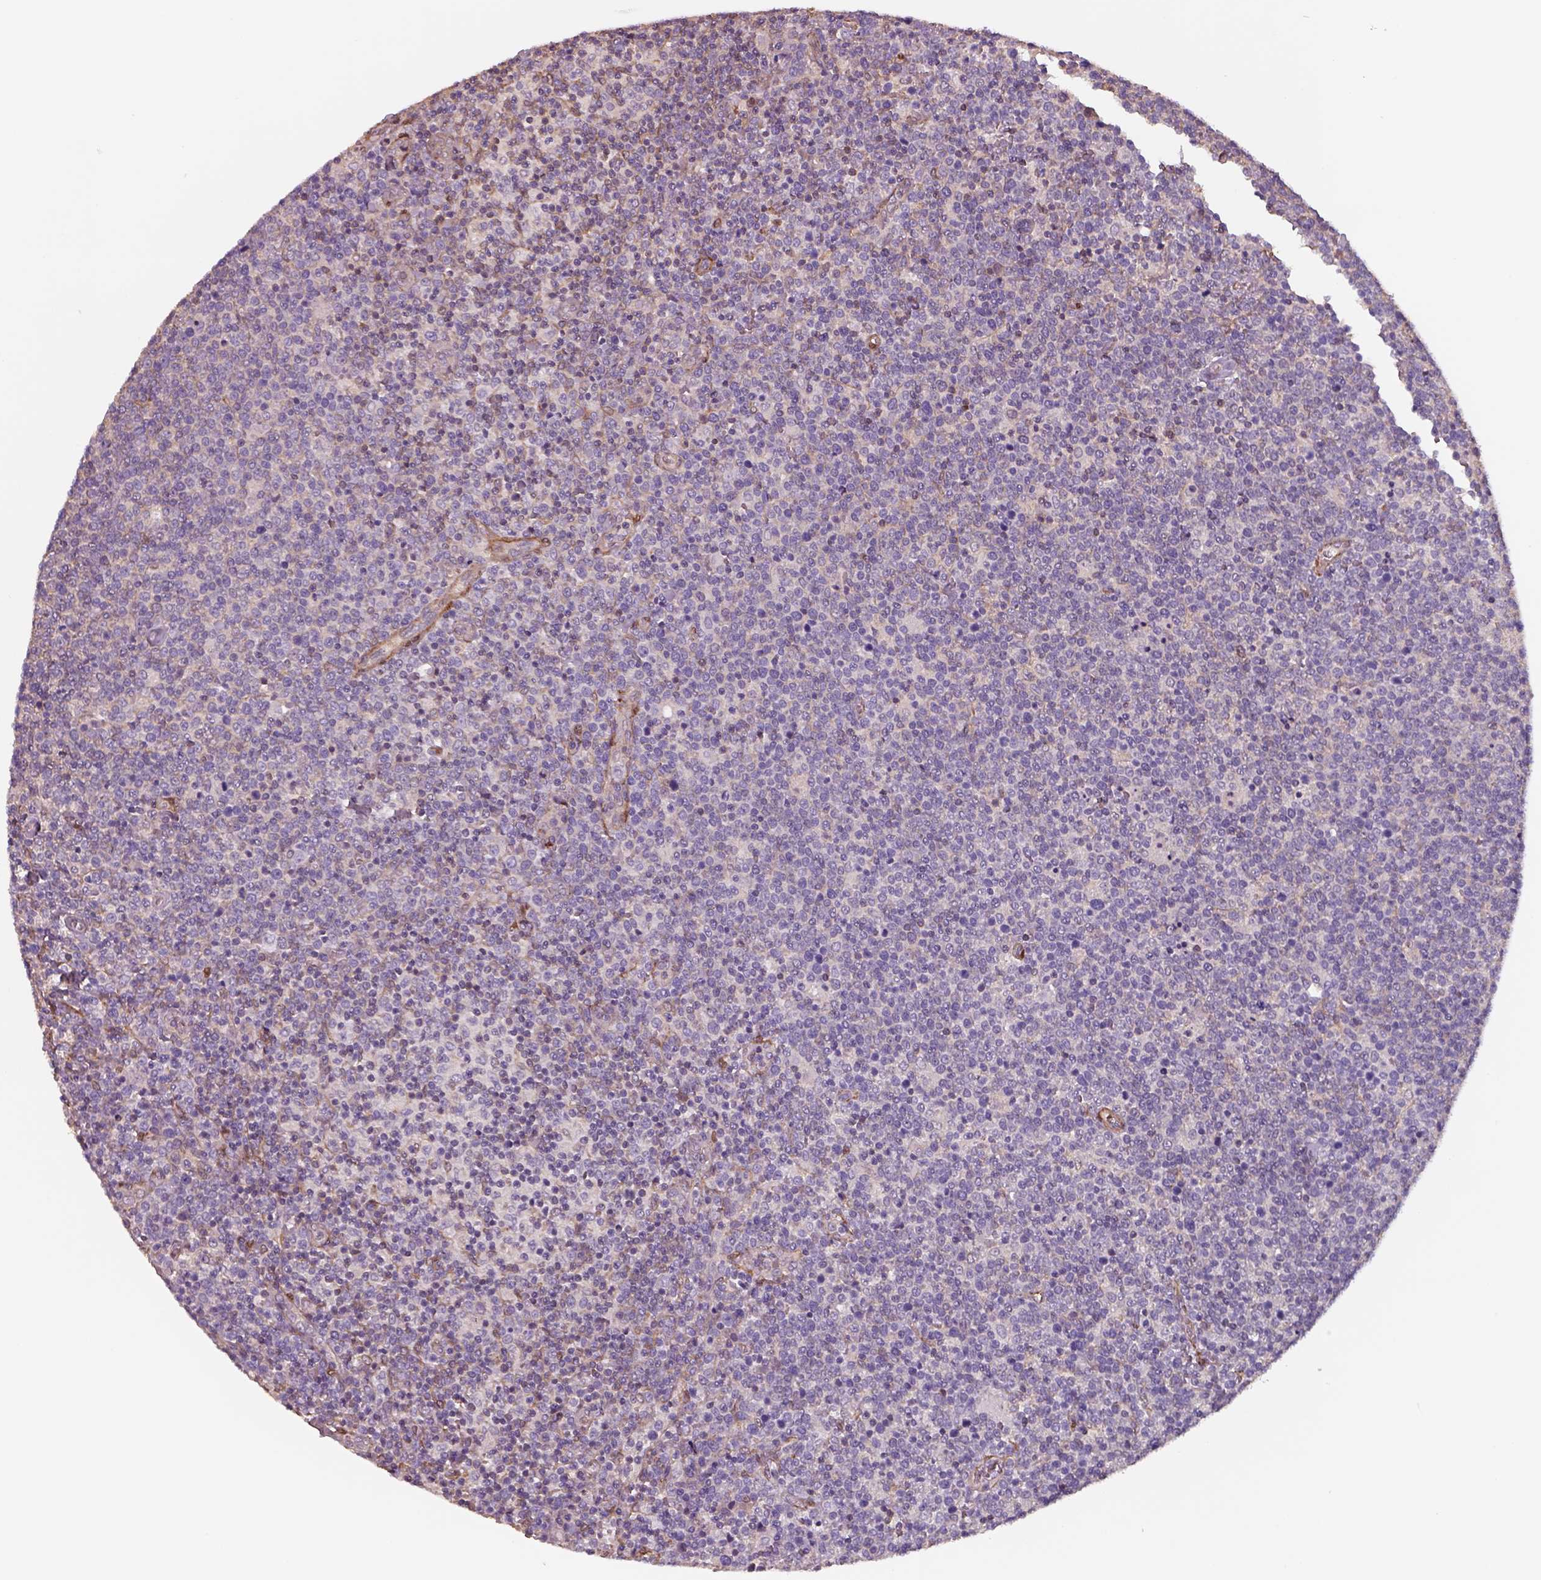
{"staining": {"intensity": "negative", "quantity": "none", "location": "none"}, "tissue": "lymphoma", "cell_type": "Tumor cells", "image_type": "cancer", "snomed": [{"axis": "morphology", "description": "Malignant lymphoma, non-Hodgkin's type, High grade"}, {"axis": "topography", "description": "Lymph node"}], "caption": "High magnification brightfield microscopy of lymphoma stained with DAB (3,3'-diaminobenzidine) (brown) and counterstained with hematoxylin (blue): tumor cells show no significant staining. (DAB immunohistochemistry, high magnification).", "gene": "ISYNA1", "patient": {"sex": "male", "age": 61}}